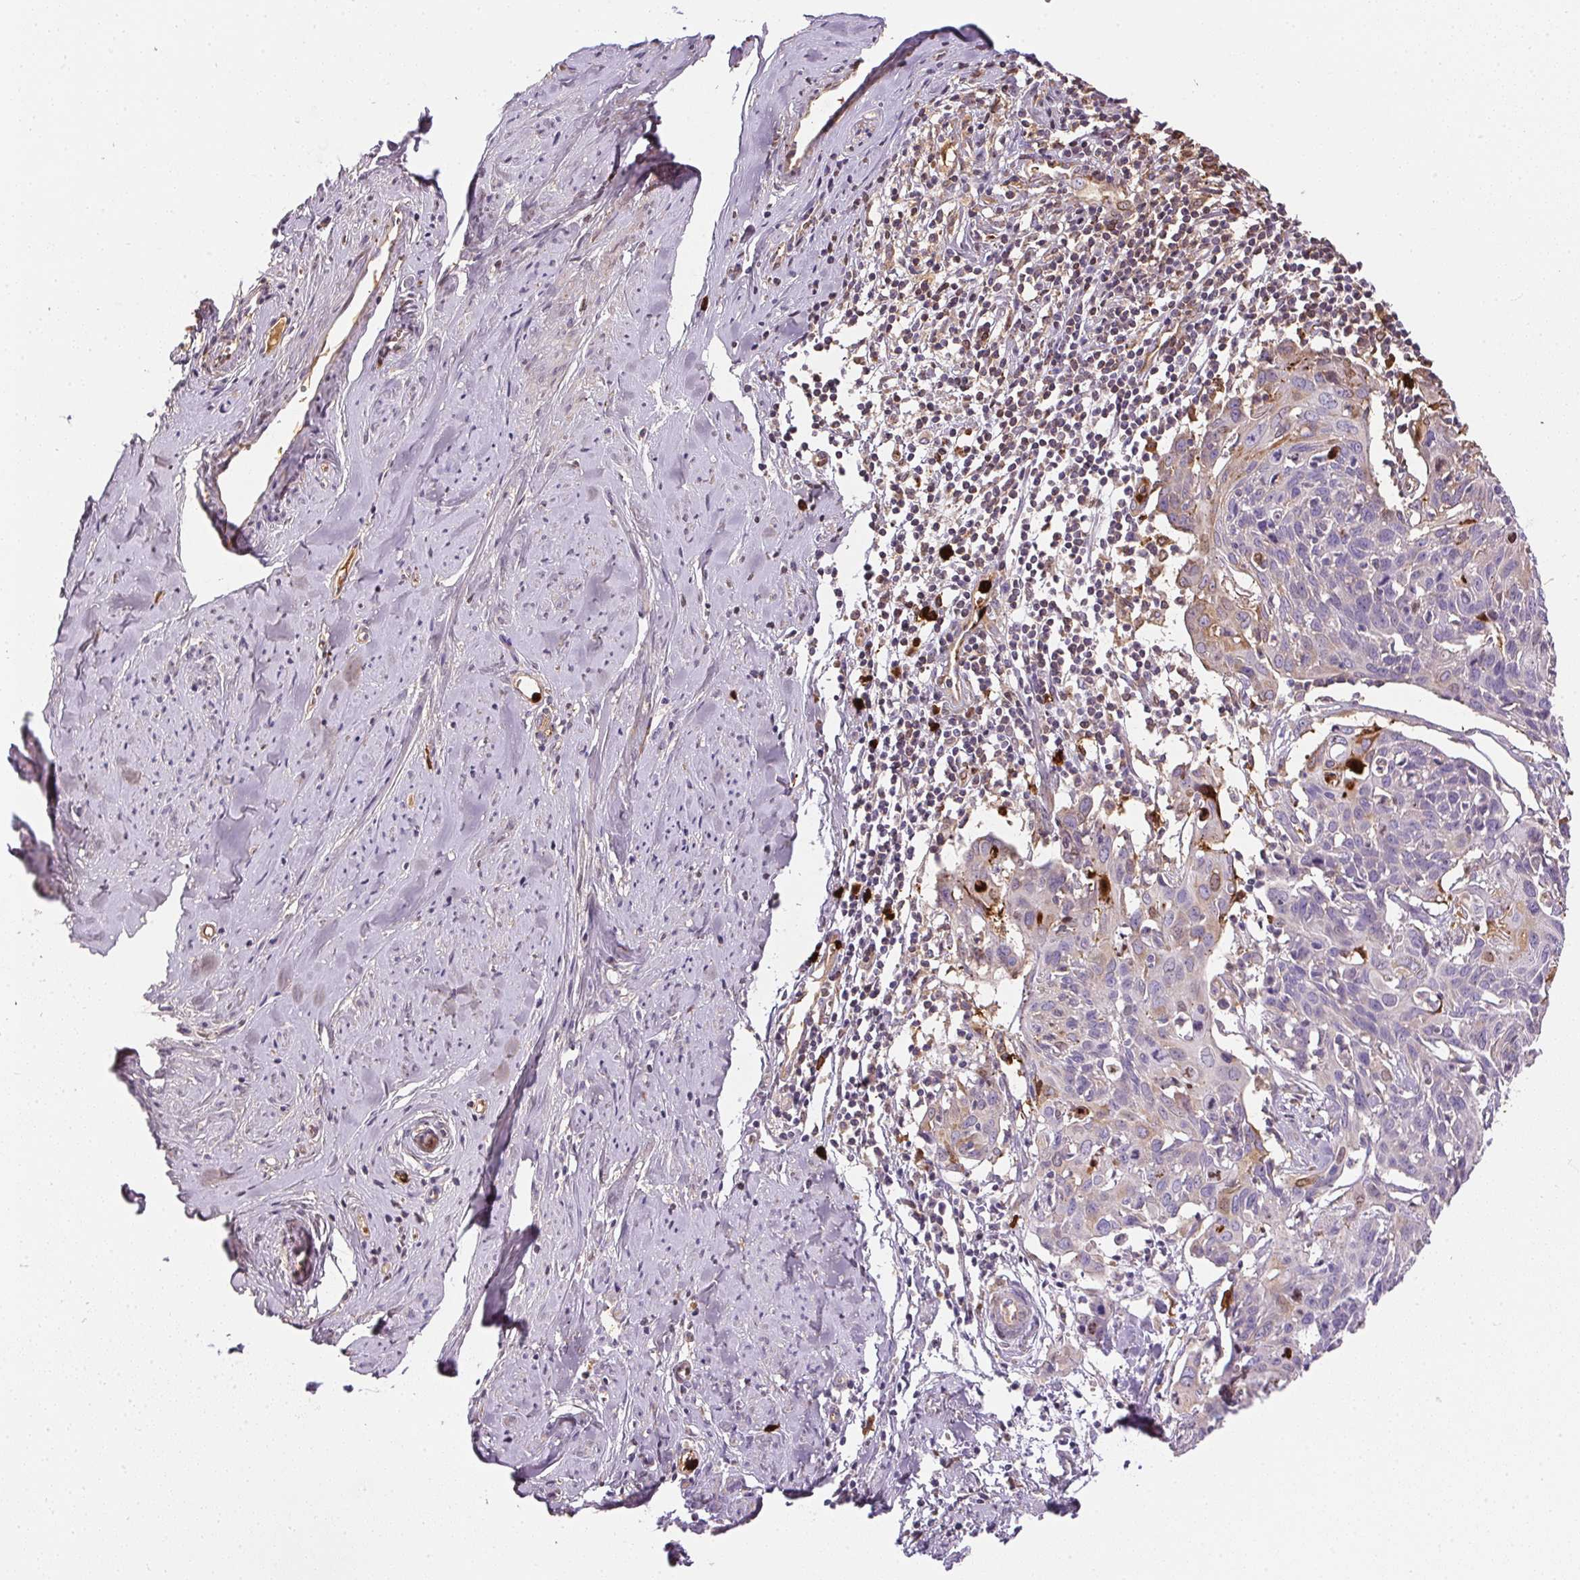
{"staining": {"intensity": "negative", "quantity": "none", "location": "none"}, "tissue": "cervical cancer", "cell_type": "Tumor cells", "image_type": "cancer", "snomed": [{"axis": "morphology", "description": "Squamous cell carcinoma, NOS"}, {"axis": "topography", "description": "Cervix"}], "caption": "Immunohistochemistry micrograph of cervical squamous cell carcinoma stained for a protein (brown), which demonstrates no staining in tumor cells.", "gene": "ORM1", "patient": {"sex": "female", "age": 62}}